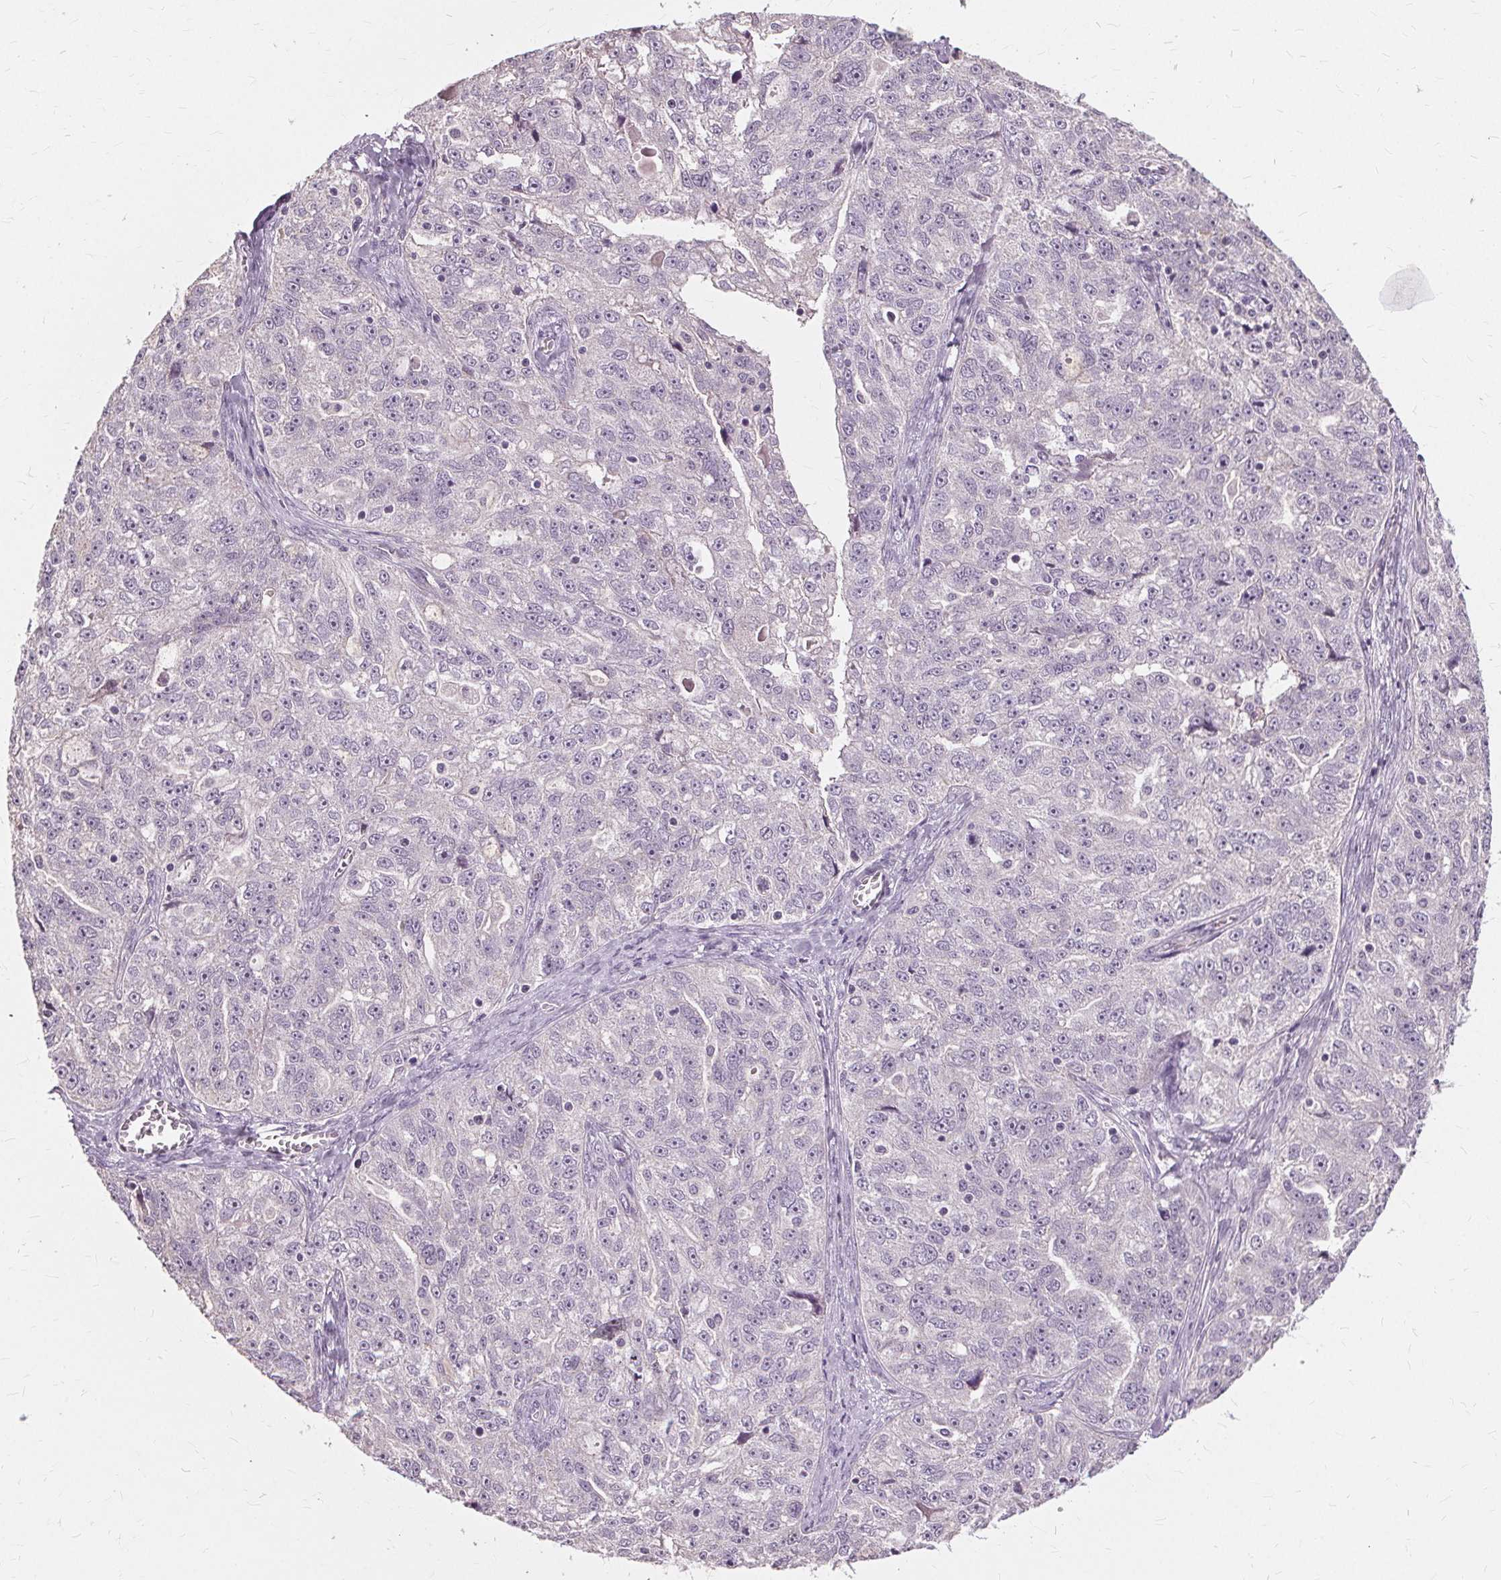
{"staining": {"intensity": "negative", "quantity": "none", "location": "none"}, "tissue": "ovarian cancer", "cell_type": "Tumor cells", "image_type": "cancer", "snomed": [{"axis": "morphology", "description": "Cystadenocarcinoma, serous, NOS"}, {"axis": "topography", "description": "Ovary"}], "caption": "Tumor cells are negative for protein expression in human ovarian cancer. (DAB (3,3'-diaminobenzidine) immunohistochemistry, high magnification).", "gene": "SIGLEC6", "patient": {"sex": "female", "age": 51}}